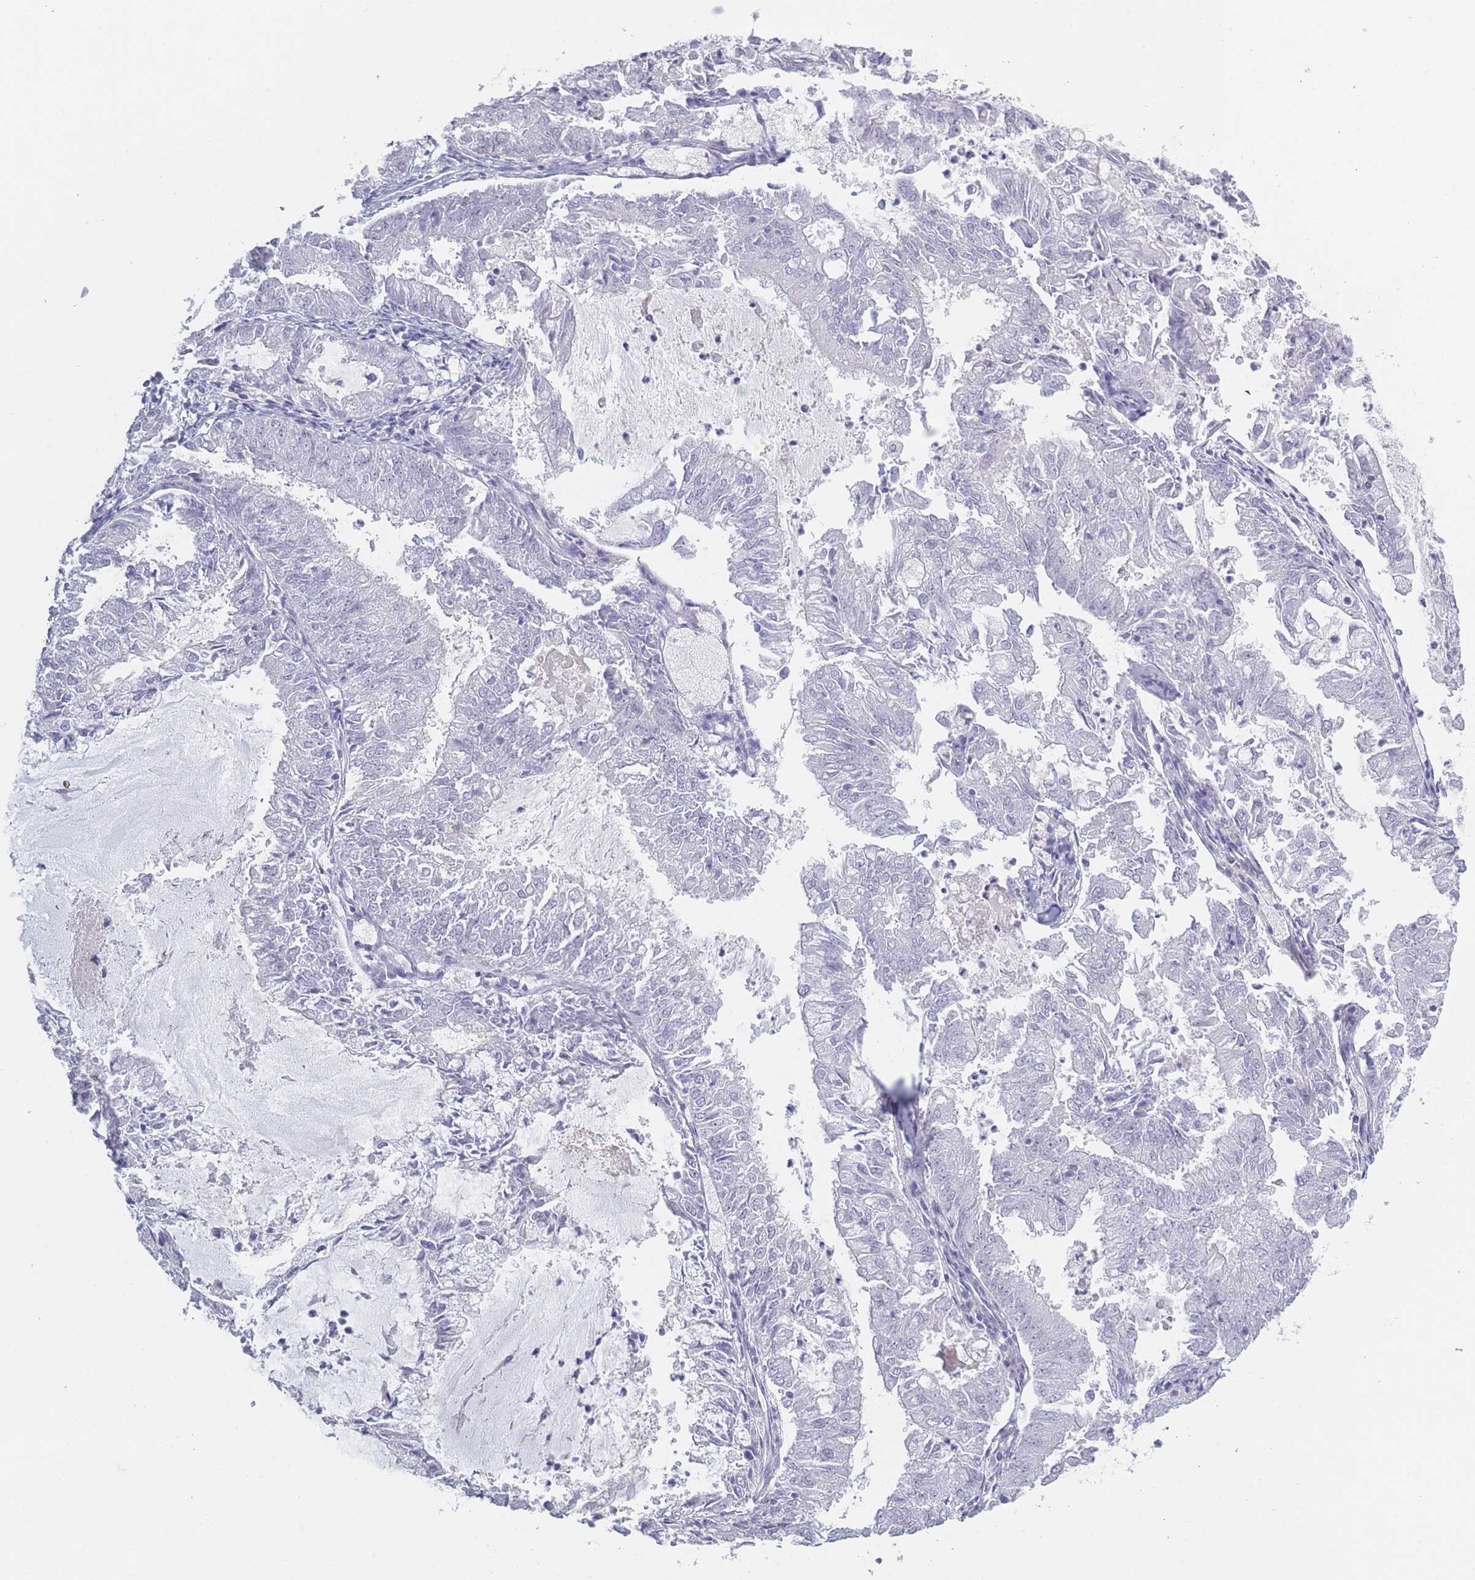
{"staining": {"intensity": "negative", "quantity": "none", "location": "none"}, "tissue": "endometrial cancer", "cell_type": "Tumor cells", "image_type": "cancer", "snomed": [{"axis": "morphology", "description": "Adenocarcinoma, NOS"}, {"axis": "topography", "description": "Endometrium"}], "caption": "Human adenocarcinoma (endometrial) stained for a protein using immunohistochemistry shows no expression in tumor cells.", "gene": "ROS1", "patient": {"sex": "female", "age": 57}}